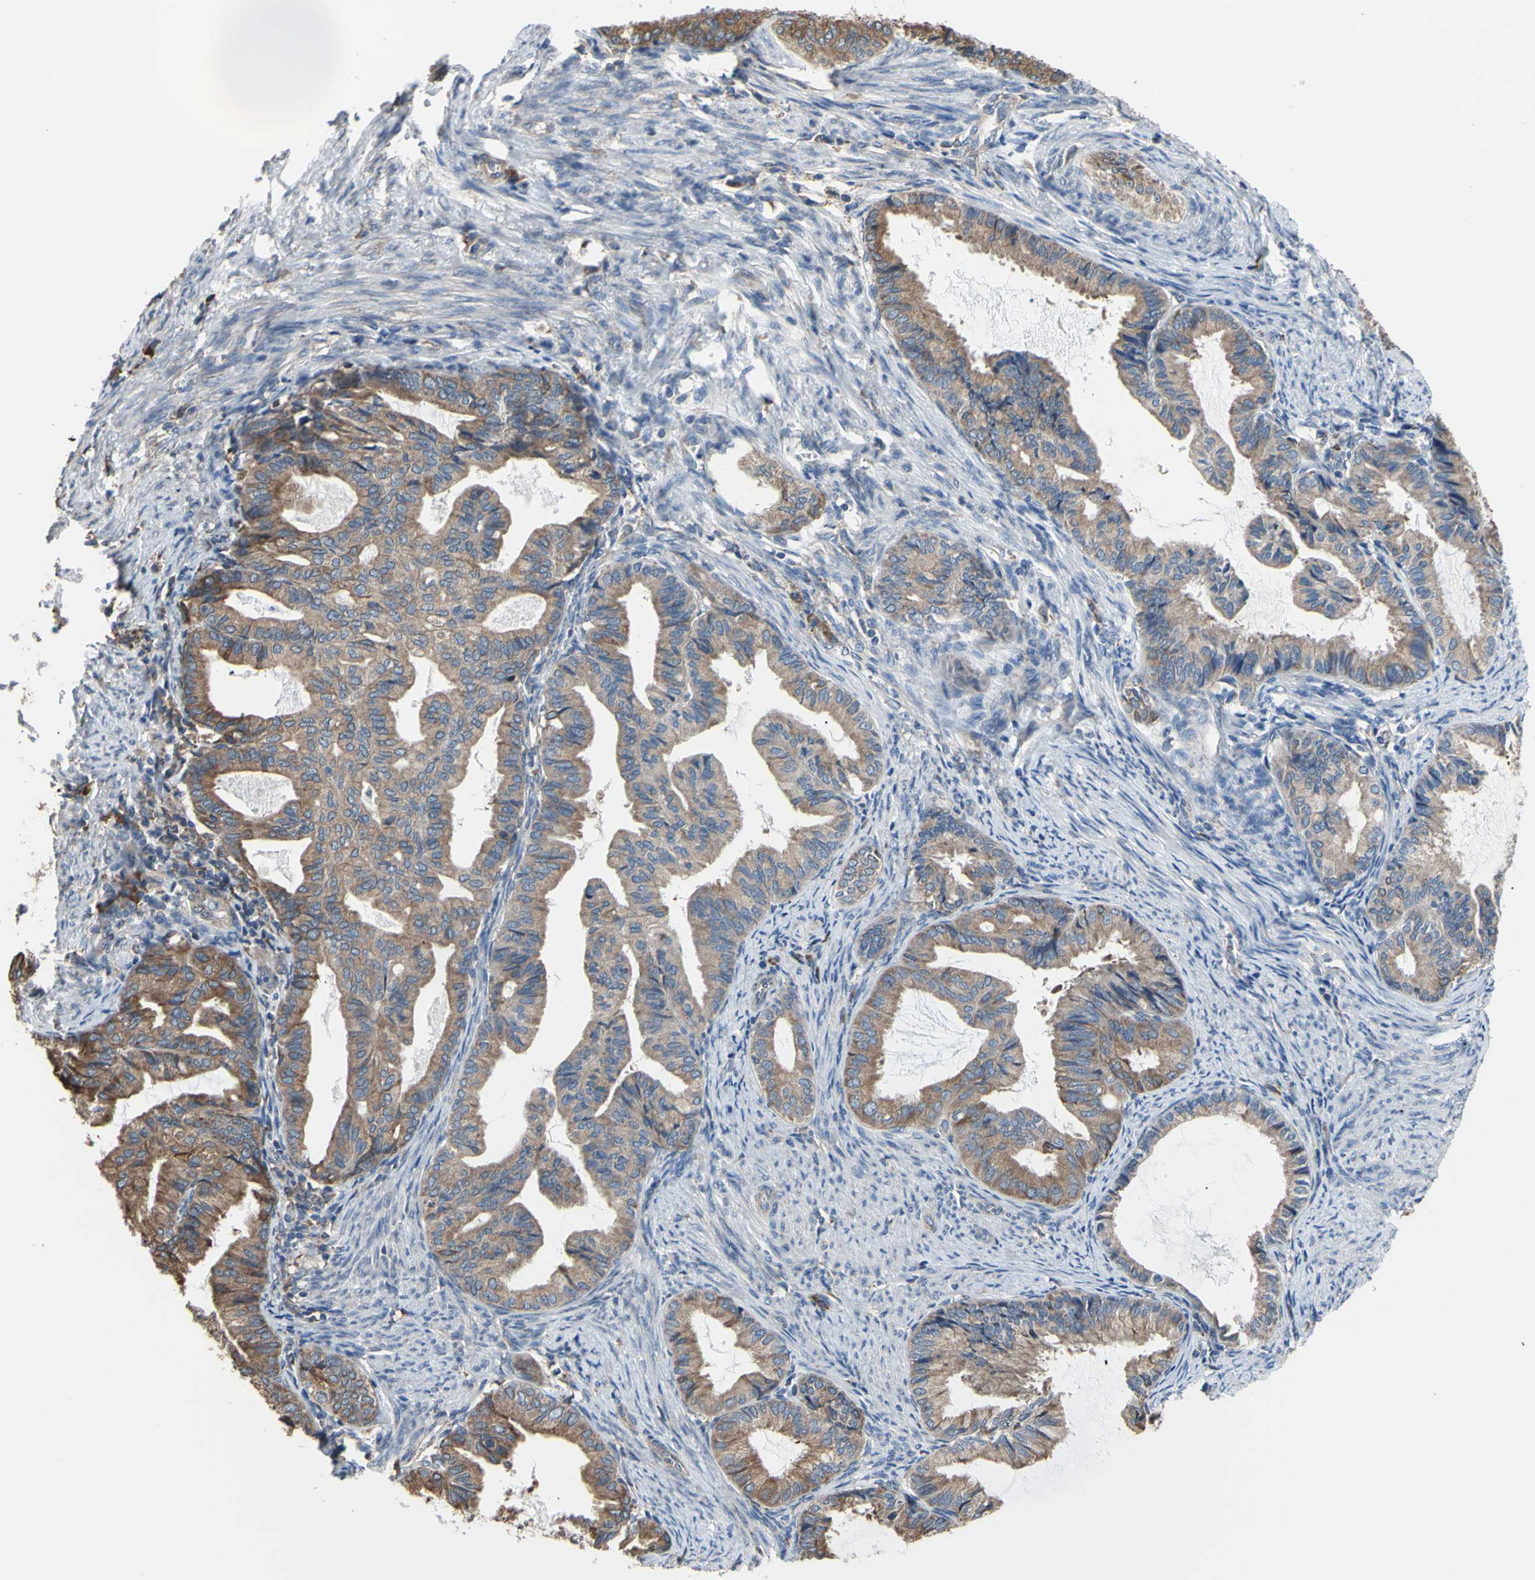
{"staining": {"intensity": "strong", "quantity": ">75%", "location": "cytoplasmic/membranous"}, "tissue": "endometrial cancer", "cell_type": "Tumor cells", "image_type": "cancer", "snomed": [{"axis": "morphology", "description": "Adenocarcinoma, NOS"}, {"axis": "topography", "description": "Endometrium"}], "caption": "IHC photomicrograph of human endometrial cancer (adenocarcinoma) stained for a protein (brown), which displays high levels of strong cytoplasmic/membranous expression in approximately >75% of tumor cells.", "gene": "BMF", "patient": {"sex": "female", "age": 86}}